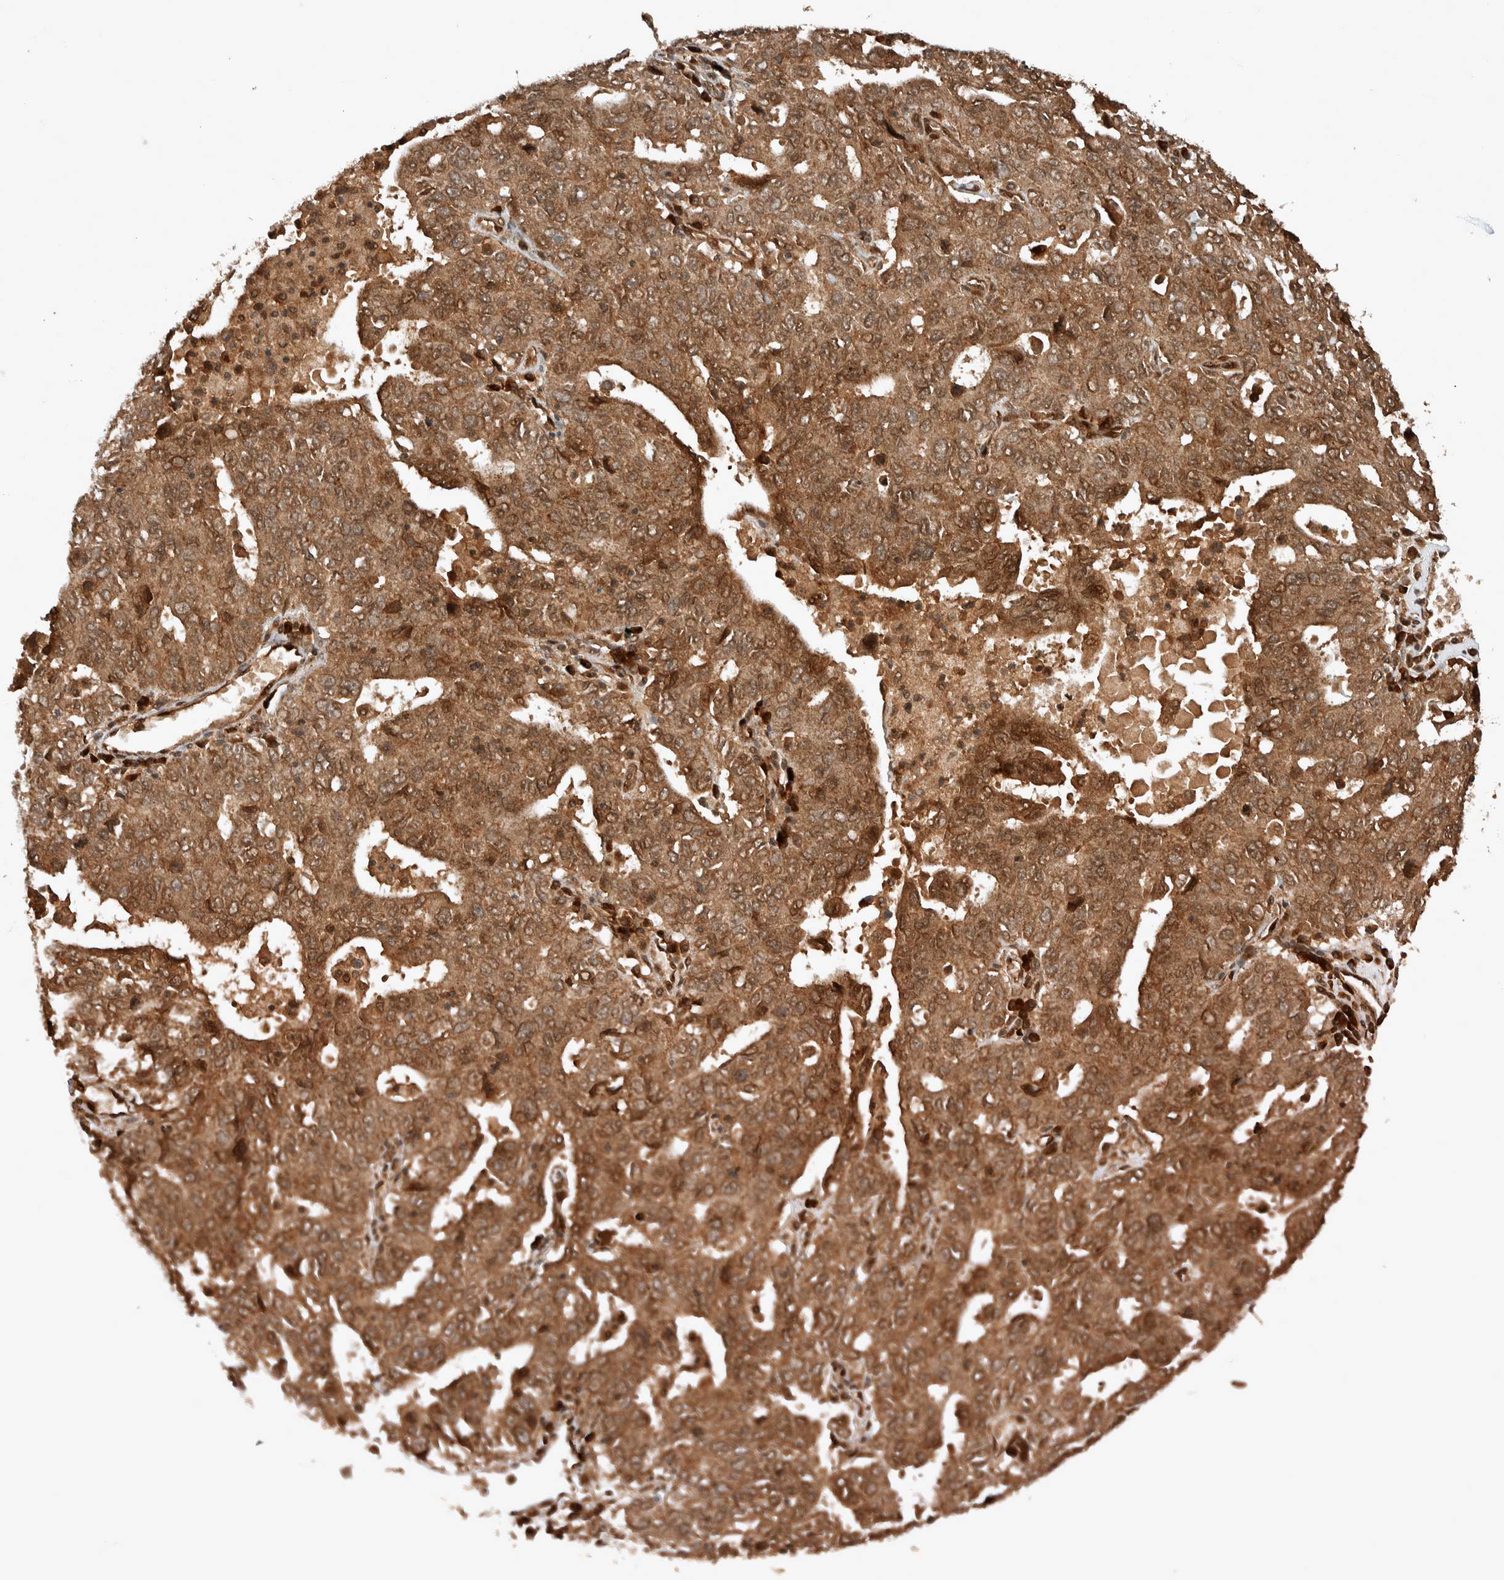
{"staining": {"intensity": "moderate", "quantity": ">75%", "location": "cytoplasmic/membranous"}, "tissue": "ovarian cancer", "cell_type": "Tumor cells", "image_type": "cancer", "snomed": [{"axis": "morphology", "description": "Carcinoma, endometroid"}, {"axis": "topography", "description": "Ovary"}], "caption": "Immunohistochemical staining of ovarian endometroid carcinoma demonstrates moderate cytoplasmic/membranous protein staining in about >75% of tumor cells.", "gene": "CNTROB", "patient": {"sex": "female", "age": 62}}